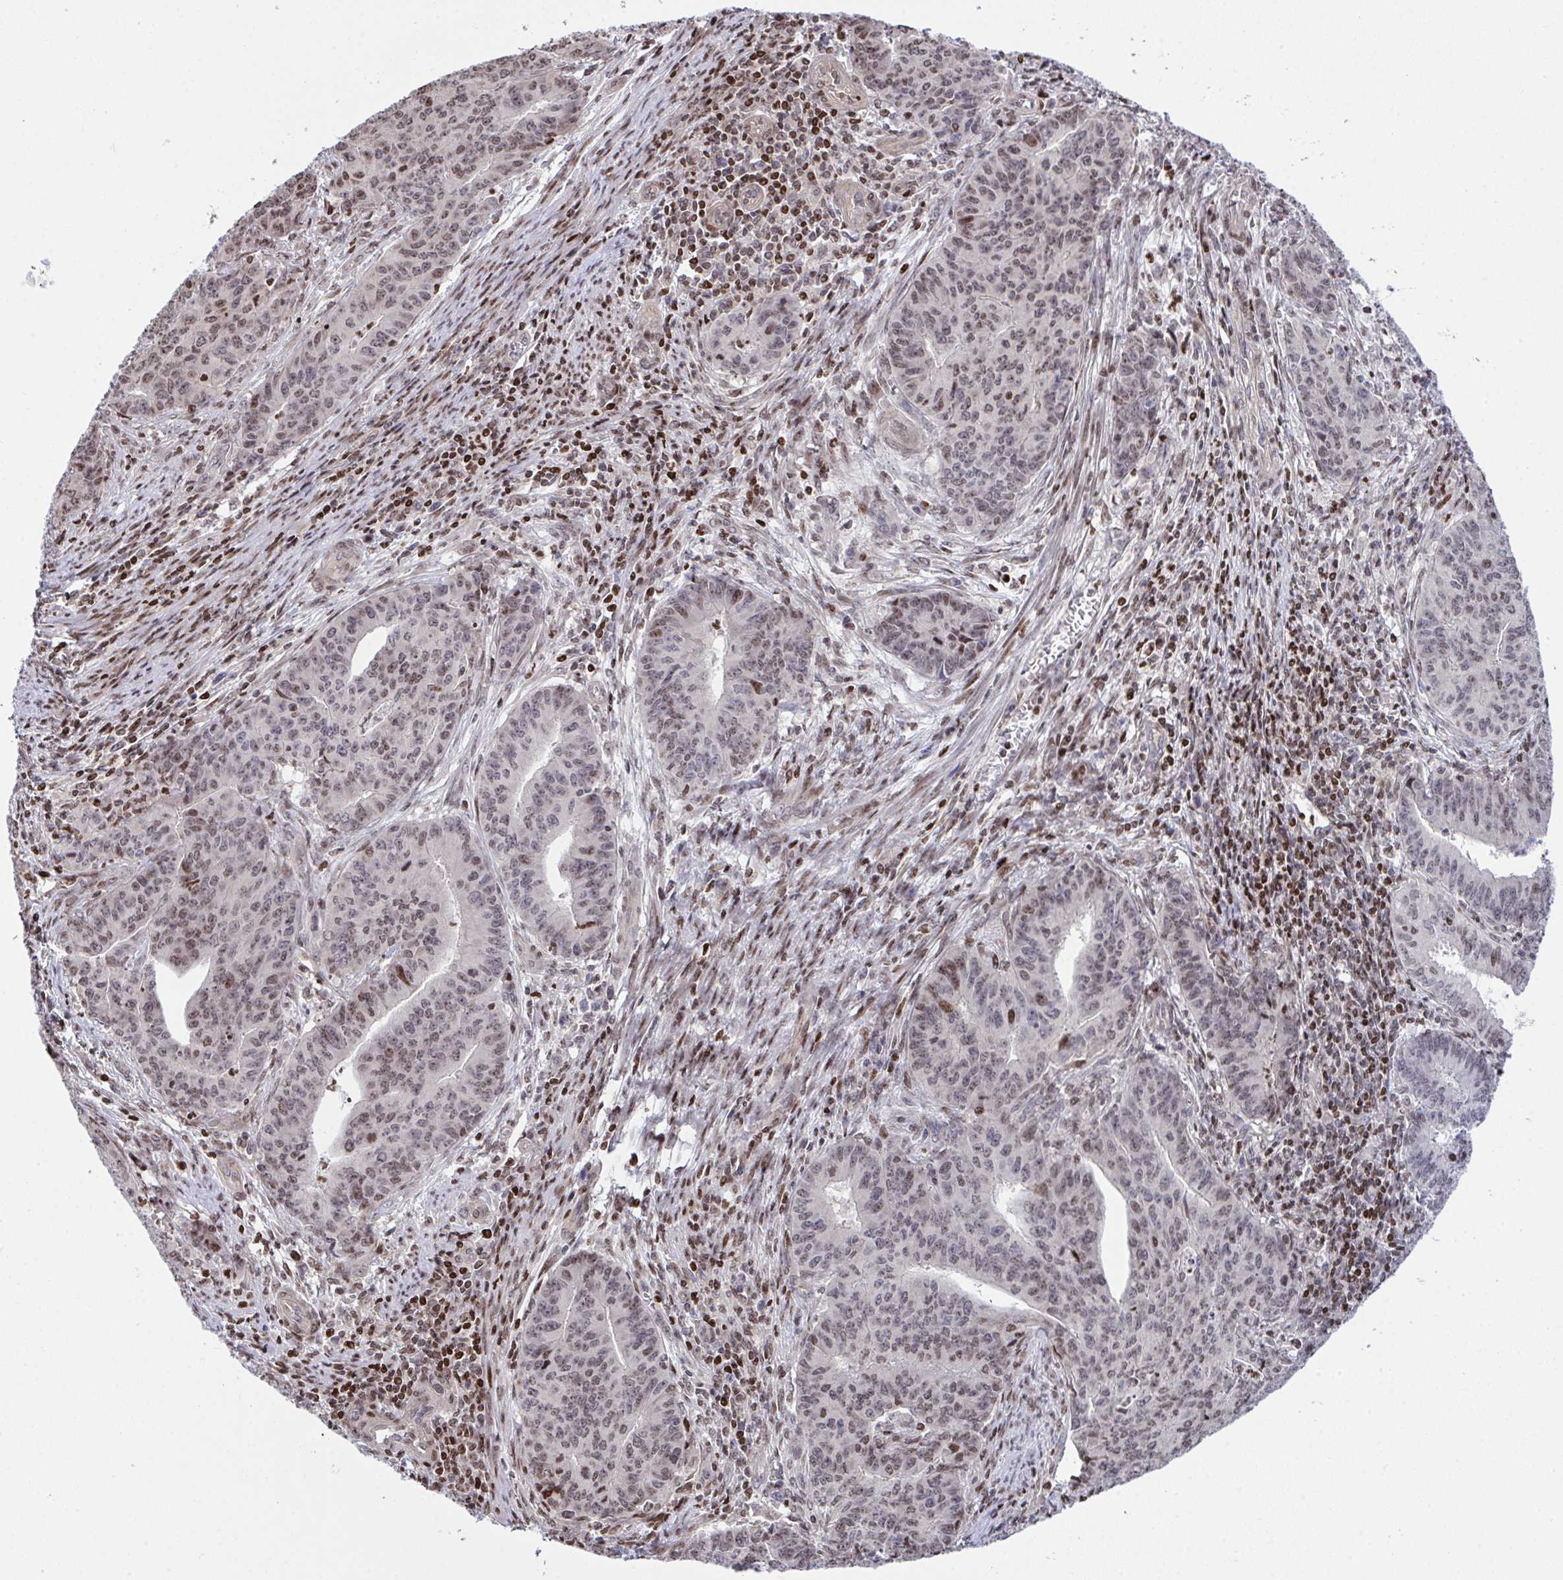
{"staining": {"intensity": "weak", "quantity": ">75%", "location": "nuclear"}, "tissue": "endometrial cancer", "cell_type": "Tumor cells", "image_type": "cancer", "snomed": [{"axis": "morphology", "description": "Adenocarcinoma, NOS"}, {"axis": "topography", "description": "Endometrium"}], "caption": "Weak nuclear positivity is seen in about >75% of tumor cells in adenocarcinoma (endometrial).", "gene": "RAPGEF5", "patient": {"sex": "female", "age": 59}}